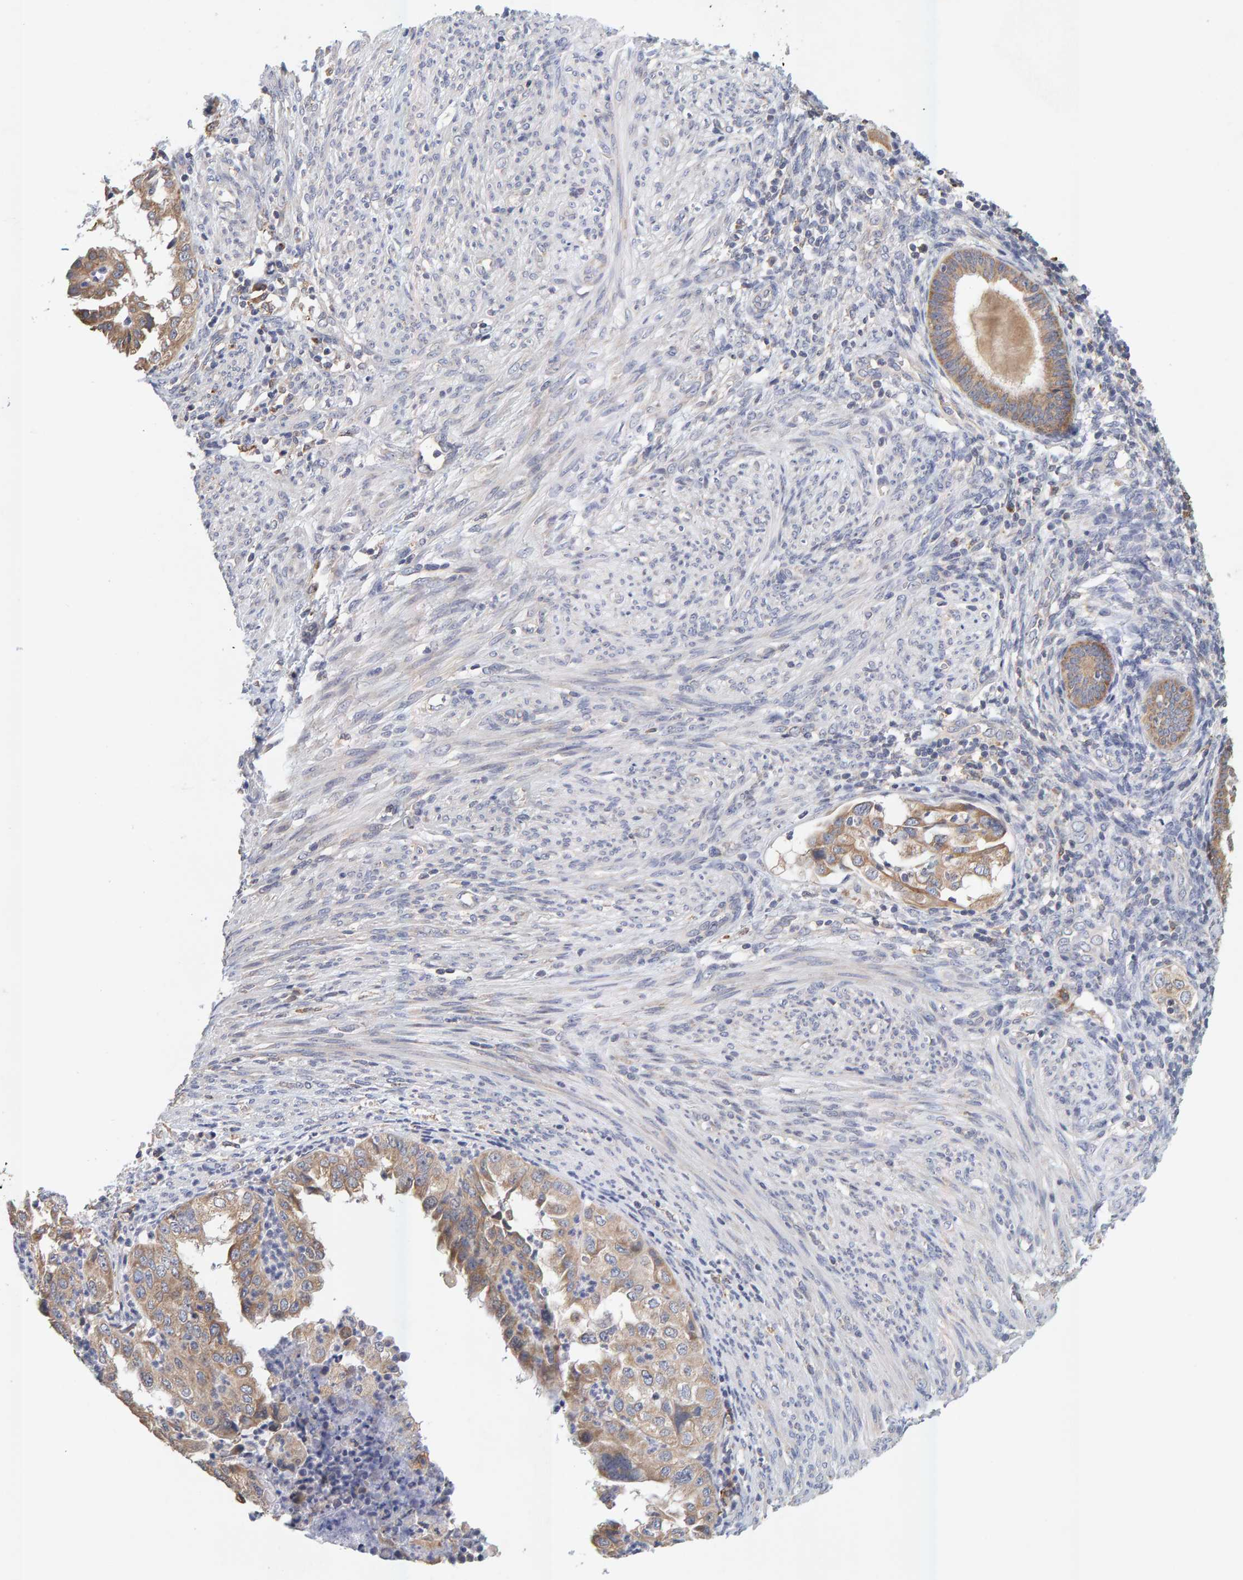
{"staining": {"intensity": "moderate", "quantity": ">75%", "location": "cytoplasmic/membranous"}, "tissue": "endometrial cancer", "cell_type": "Tumor cells", "image_type": "cancer", "snomed": [{"axis": "morphology", "description": "Adenocarcinoma, NOS"}, {"axis": "topography", "description": "Endometrium"}], "caption": "This is an image of immunohistochemistry staining of endometrial cancer, which shows moderate staining in the cytoplasmic/membranous of tumor cells.", "gene": "SGPL1", "patient": {"sex": "female", "age": 85}}